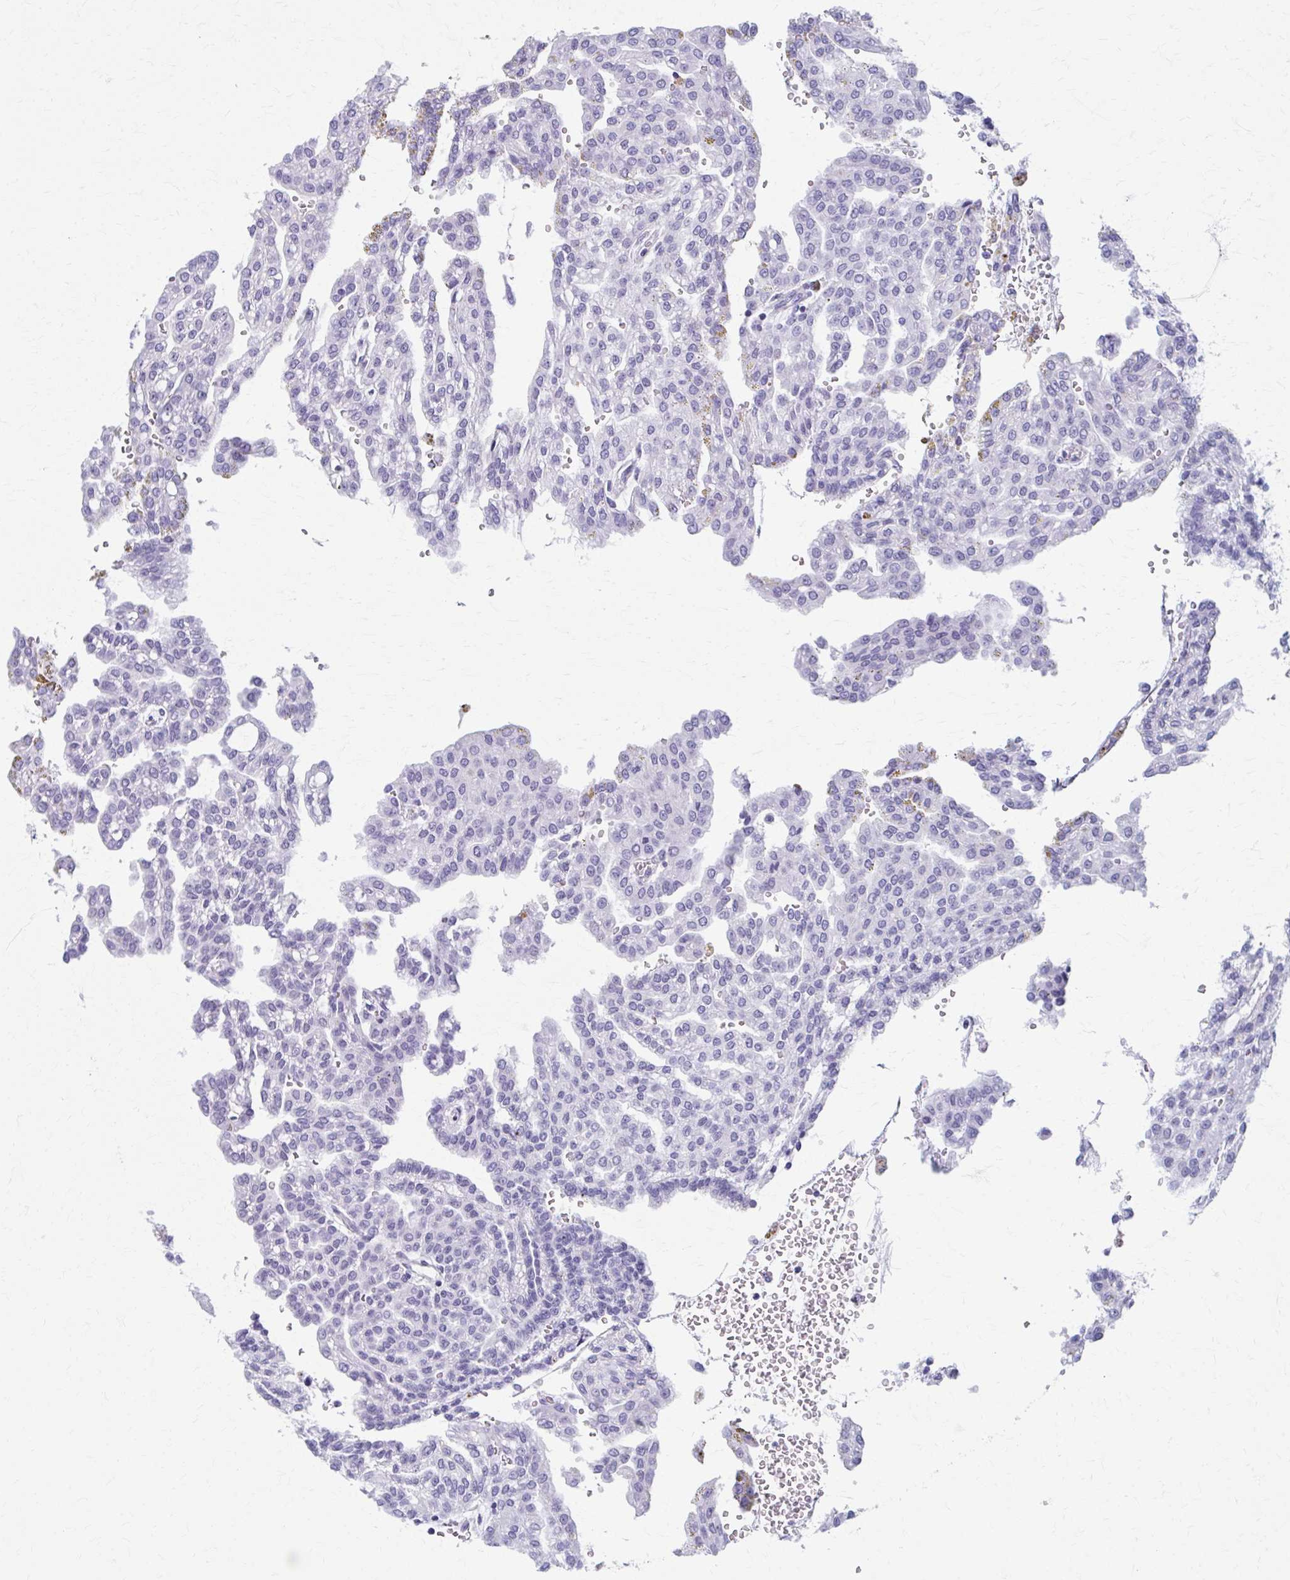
{"staining": {"intensity": "negative", "quantity": "none", "location": "none"}, "tissue": "renal cancer", "cell_type": "Tumor cells", "image_type": "cancer", "snomed": [{"axis": "morphology", "description": "Adenocarcinoma, NOS"}, {"axis": "topography", "description": "Kidney"}], "caption": "Histopathology image shows no significant protein positivity in tumor cells of renal cancer (adenocarcinoma).", "gene": "MPLKIP", "patient": {"sex": "male", "age": 63}}